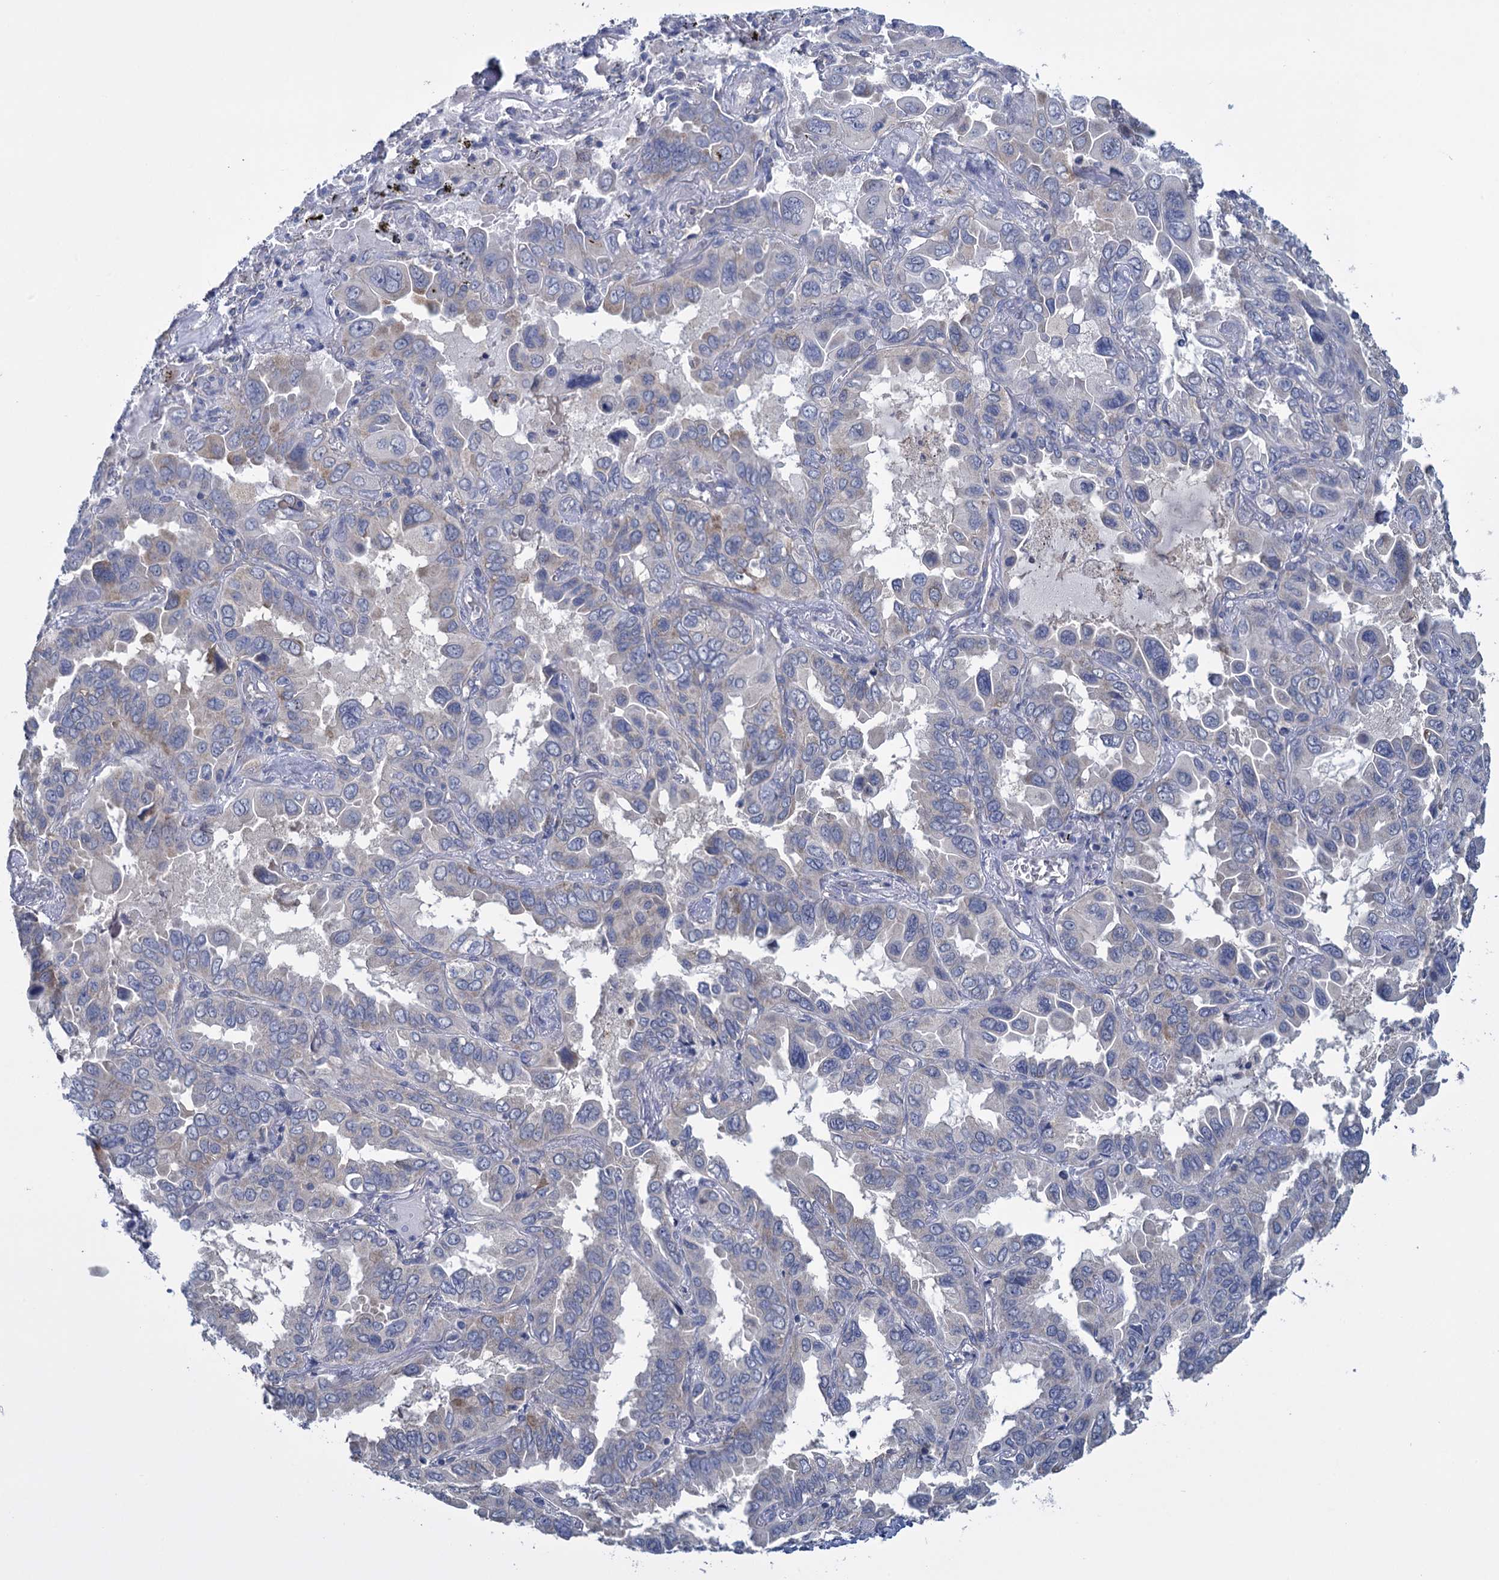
{"staining": {"intensity": "weak", "quantity": "<25%", "location": "cytoplasmic/membranous"}, "tissue": "lung cancer", "cell_type": "Tumor cells", "image_type": "cancer", "snomed": [{"axis": "morphology", "description": "Adenocarcinoma, NOS"}, {"axis": "topography", "description": "Lung"}], "caption": "Image shows no protein staining in tumor cells of lung cancer (adenocarcinoma) tissue.", "gene": "GSTM2", "patient": {"sex": "male", "age": 64}}